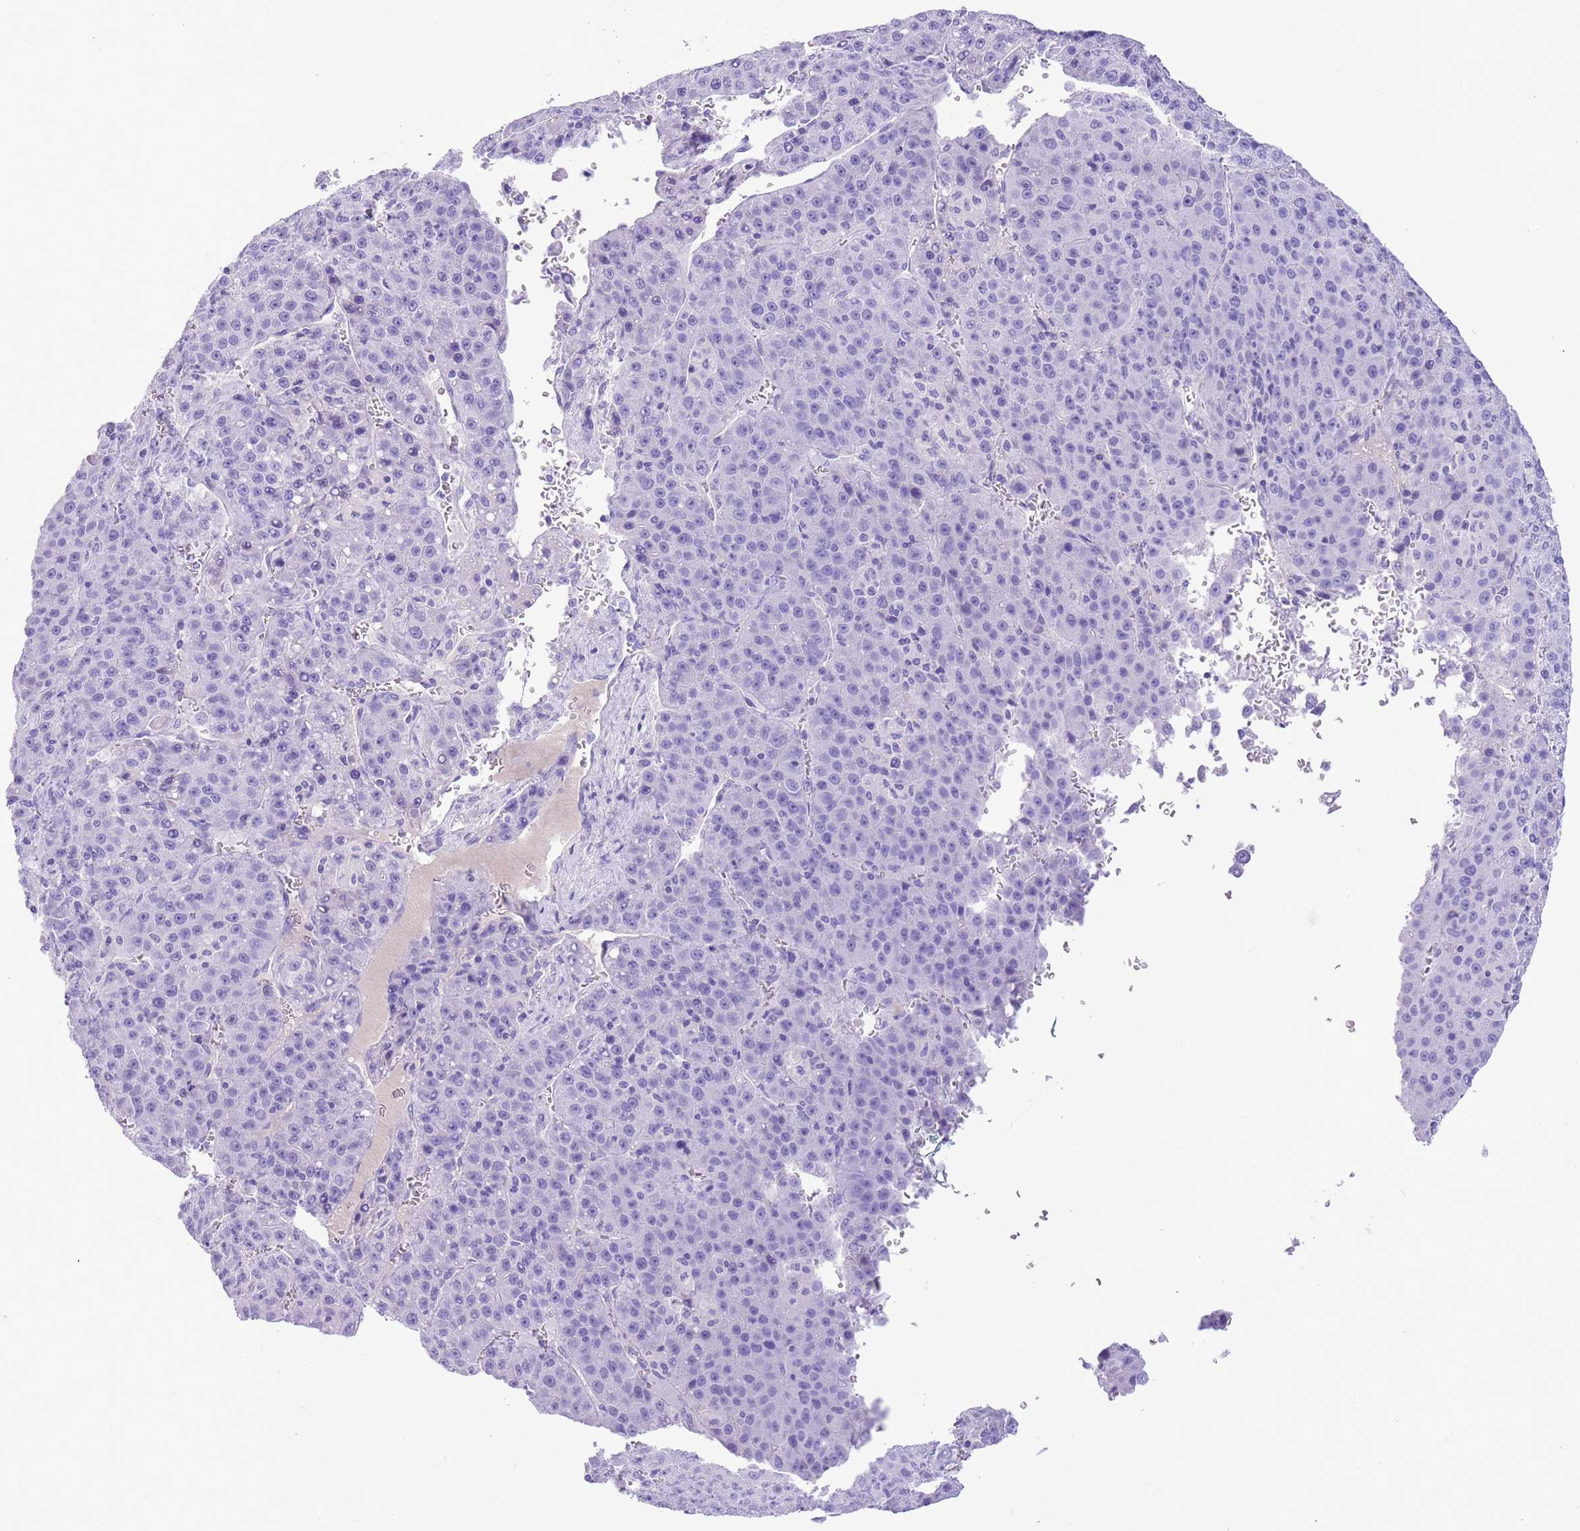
{"staining": {"intensity": "negative", "quantity": "none", "location": "none"}, "tissue": "liver cancer", "cell_type": "Tumor cells", "image_type": "cancer", "snomed": [{"axis": "morphology", "description": "Carcinoma, Hepatocellular, NOS"}, {"axis": "topography", "description": "Liver"}], "caption": "High power microscopy photomicrograph of an immunohistochemistry histopathology image of hepatocellular carcinoma (liver), revealing no significant expression in tumor cells.", "gene": "TBC1D10B", "patient": {"sex": "female", "age": 53}}